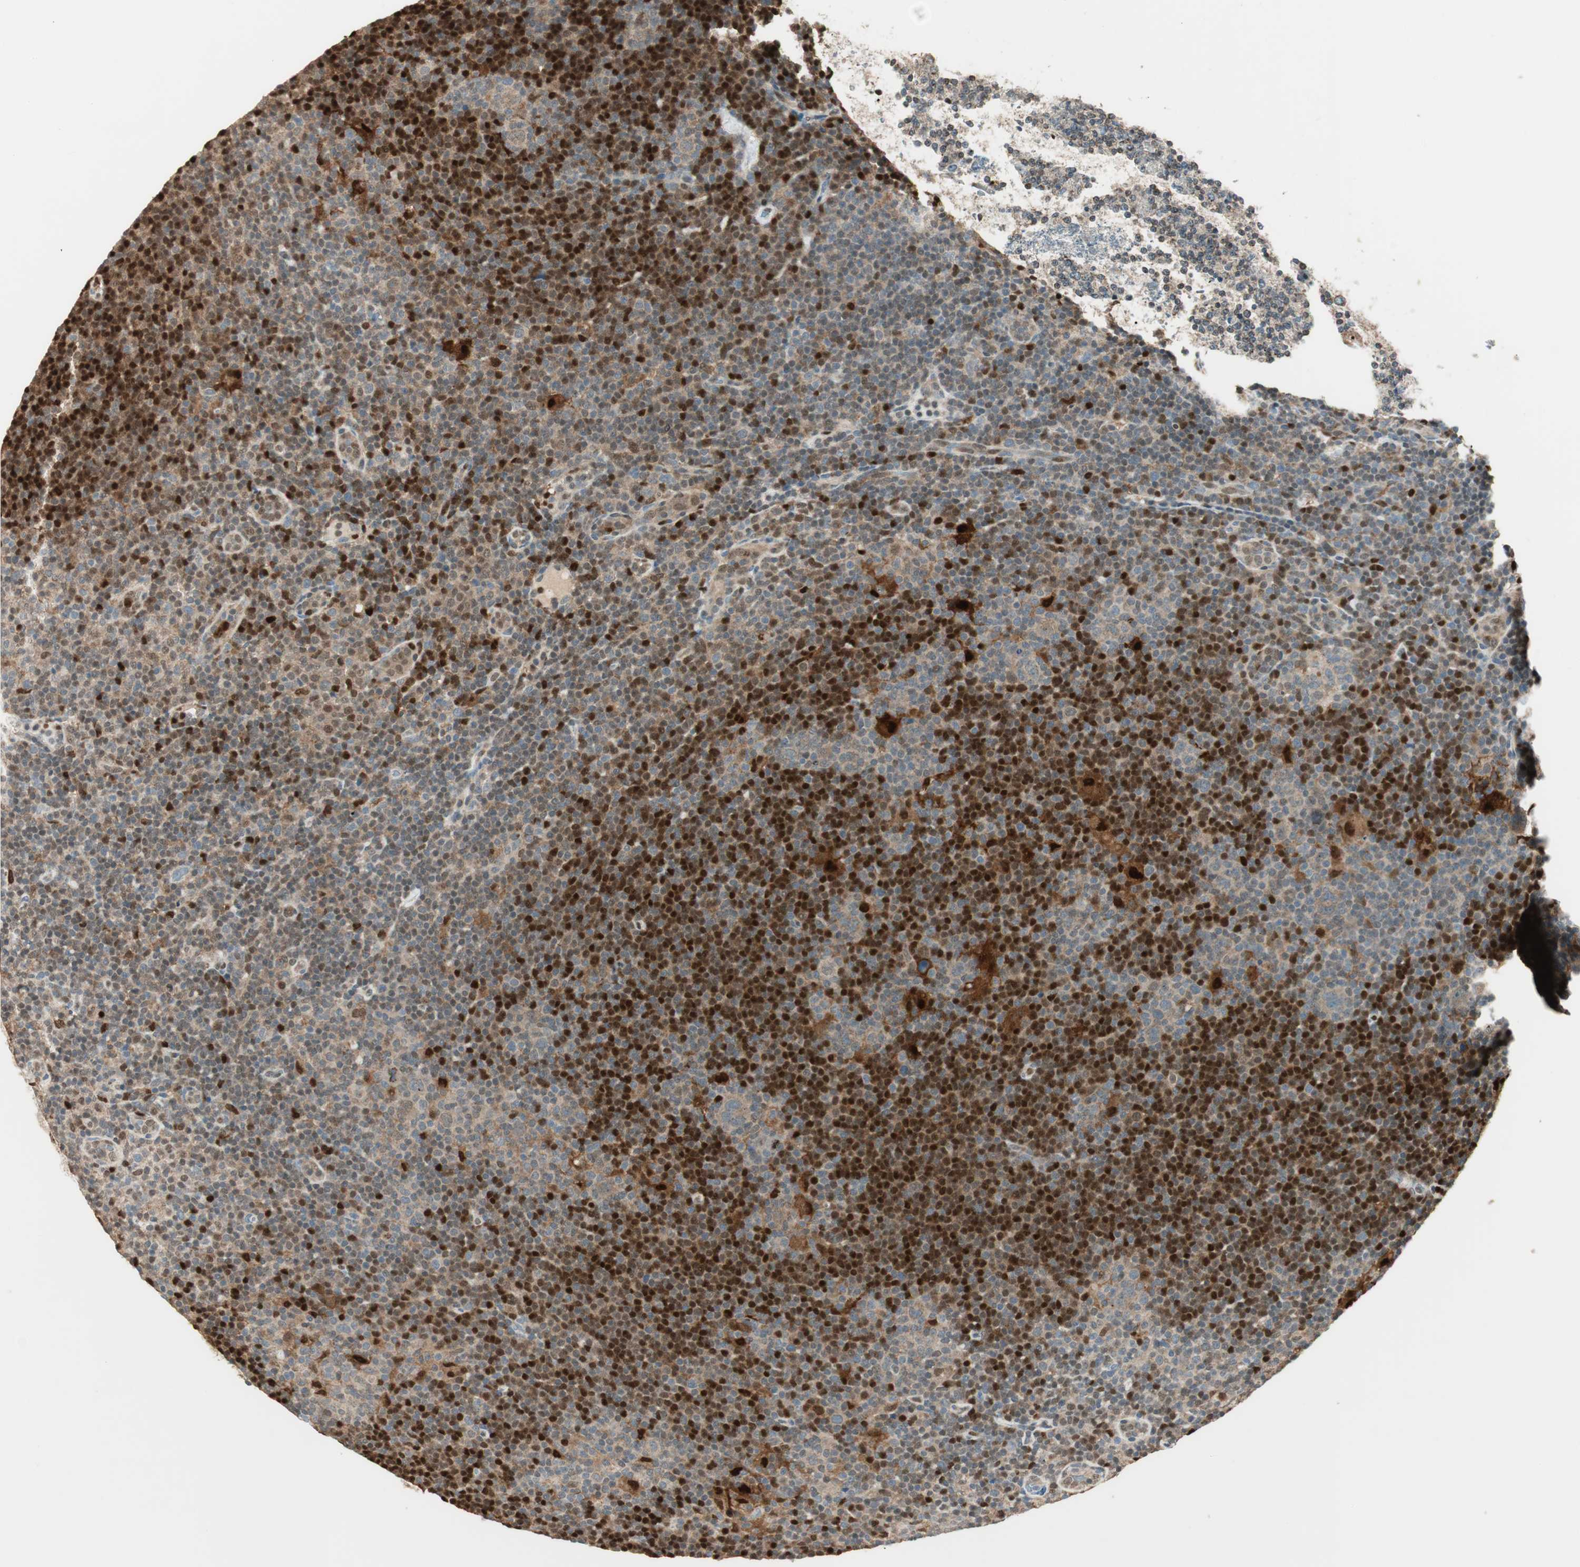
{"staining": {"intensity": "weak", "quantity": ">75%", "location": "cytoplasmic/membranous"}, "tissue": "lymphoma", "cell_type": "Tumor cells", "image_type": "cancer", "snomed": [{"axis": "morphology", "description": "Hodgkin's disease, NOS"}, {"axis": "topography", "description": "Lymph node"}], "caption": "A high-resolution photomicrograph shows immunohistochemistry staining of lymphoma, which shows weak cytoplasmic/membranous positivity in approximately >75% of tumor cells.", "gene": "LTA4H", "patient": {"sex": "female", "age": 57}}